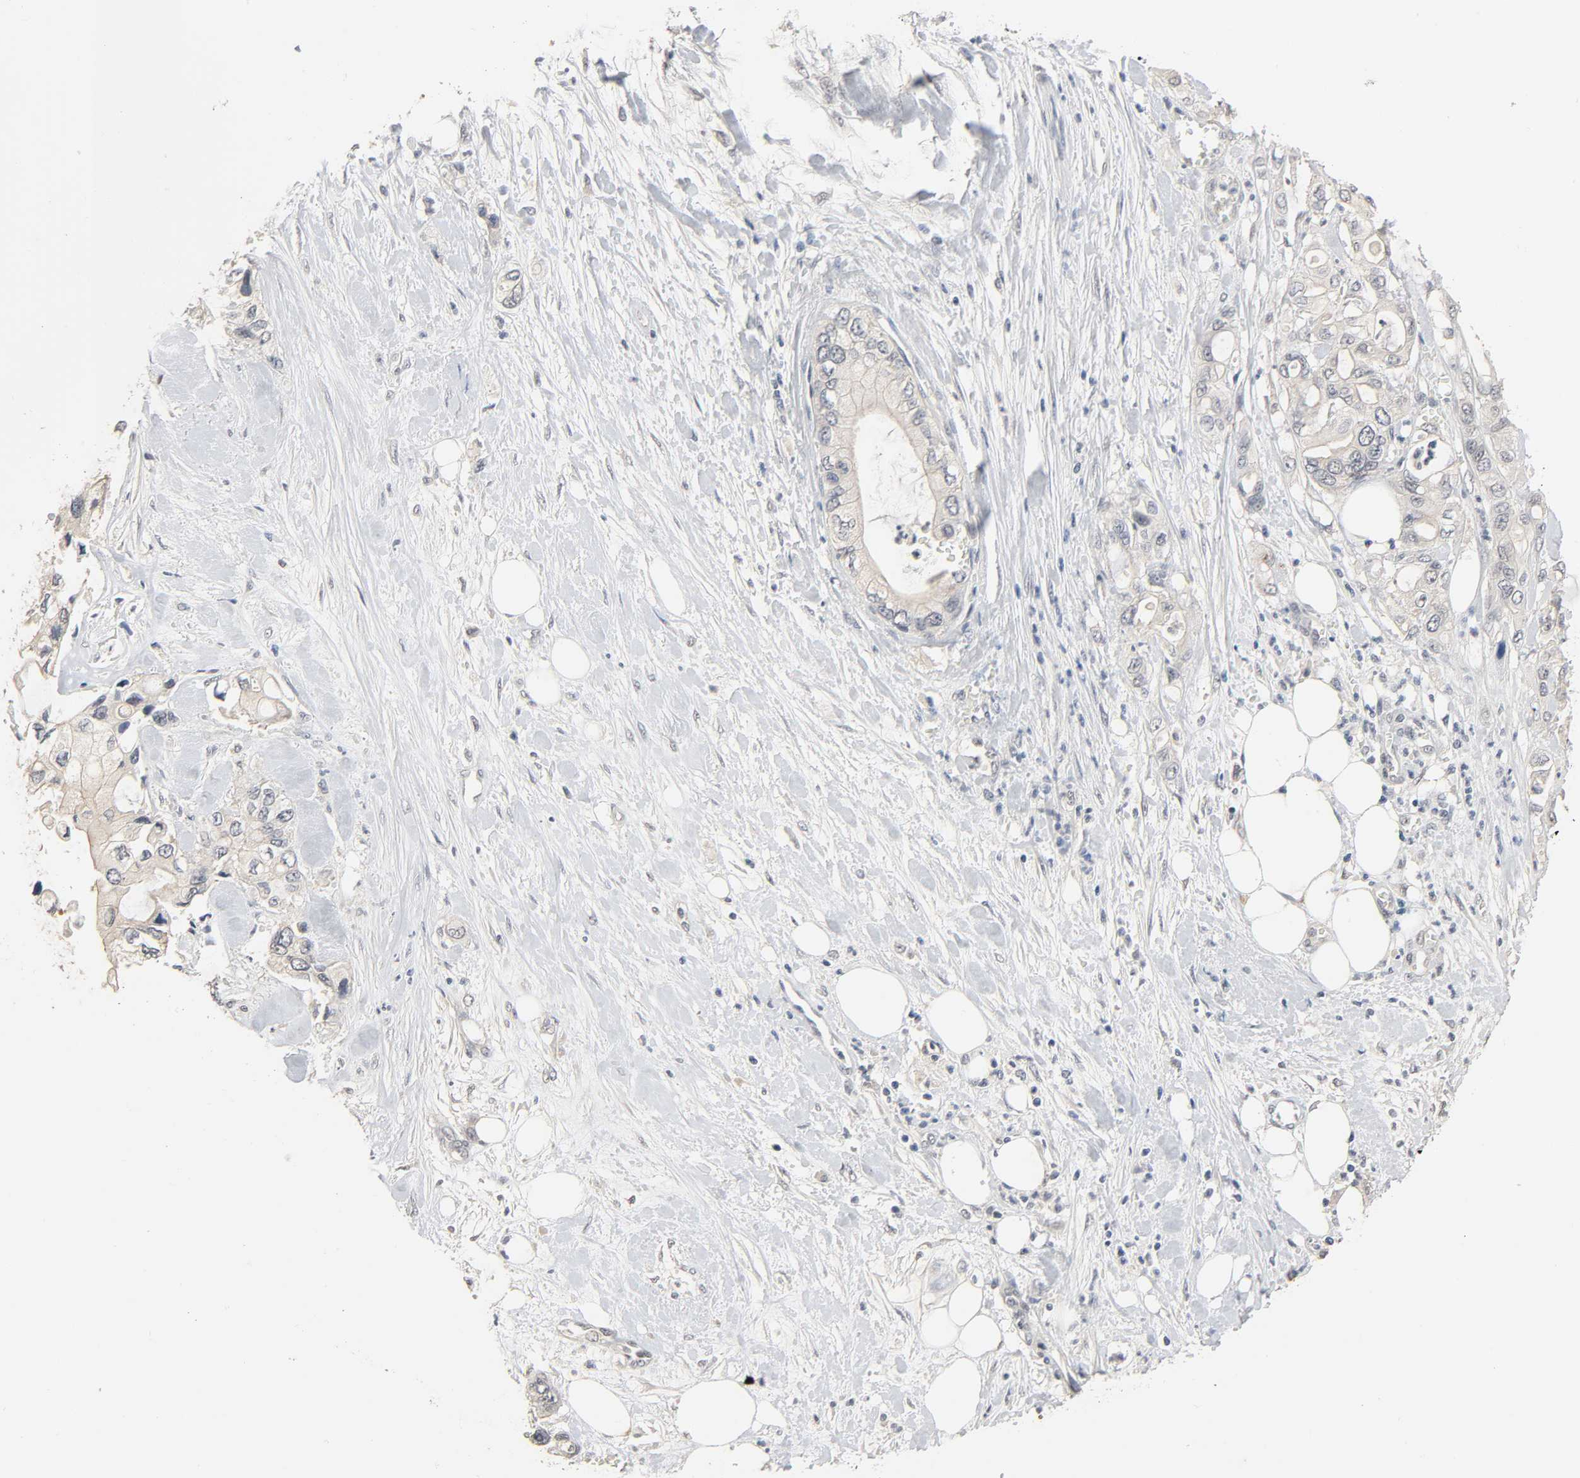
{"staining": {"intensity": "negative", "quantity": "none", "location": "none"}, "tissue": "pancreatic cancer", "cell_type": "Tumor cells", "image_type": "cancer", "snomed": [{"axis": "morphology", "description": "Adenocarcinoma, NOS"}, {"axis": "topography", "description": "Pancreas"}], "caption": "A high-resolution image shows immunohistochemistry (IHC) staining of pancreatic cancer, which exhibits no significant expression in tumor cells.", "gene": "MAGEA8", "patient": {"sex": "male", "age": 70}}